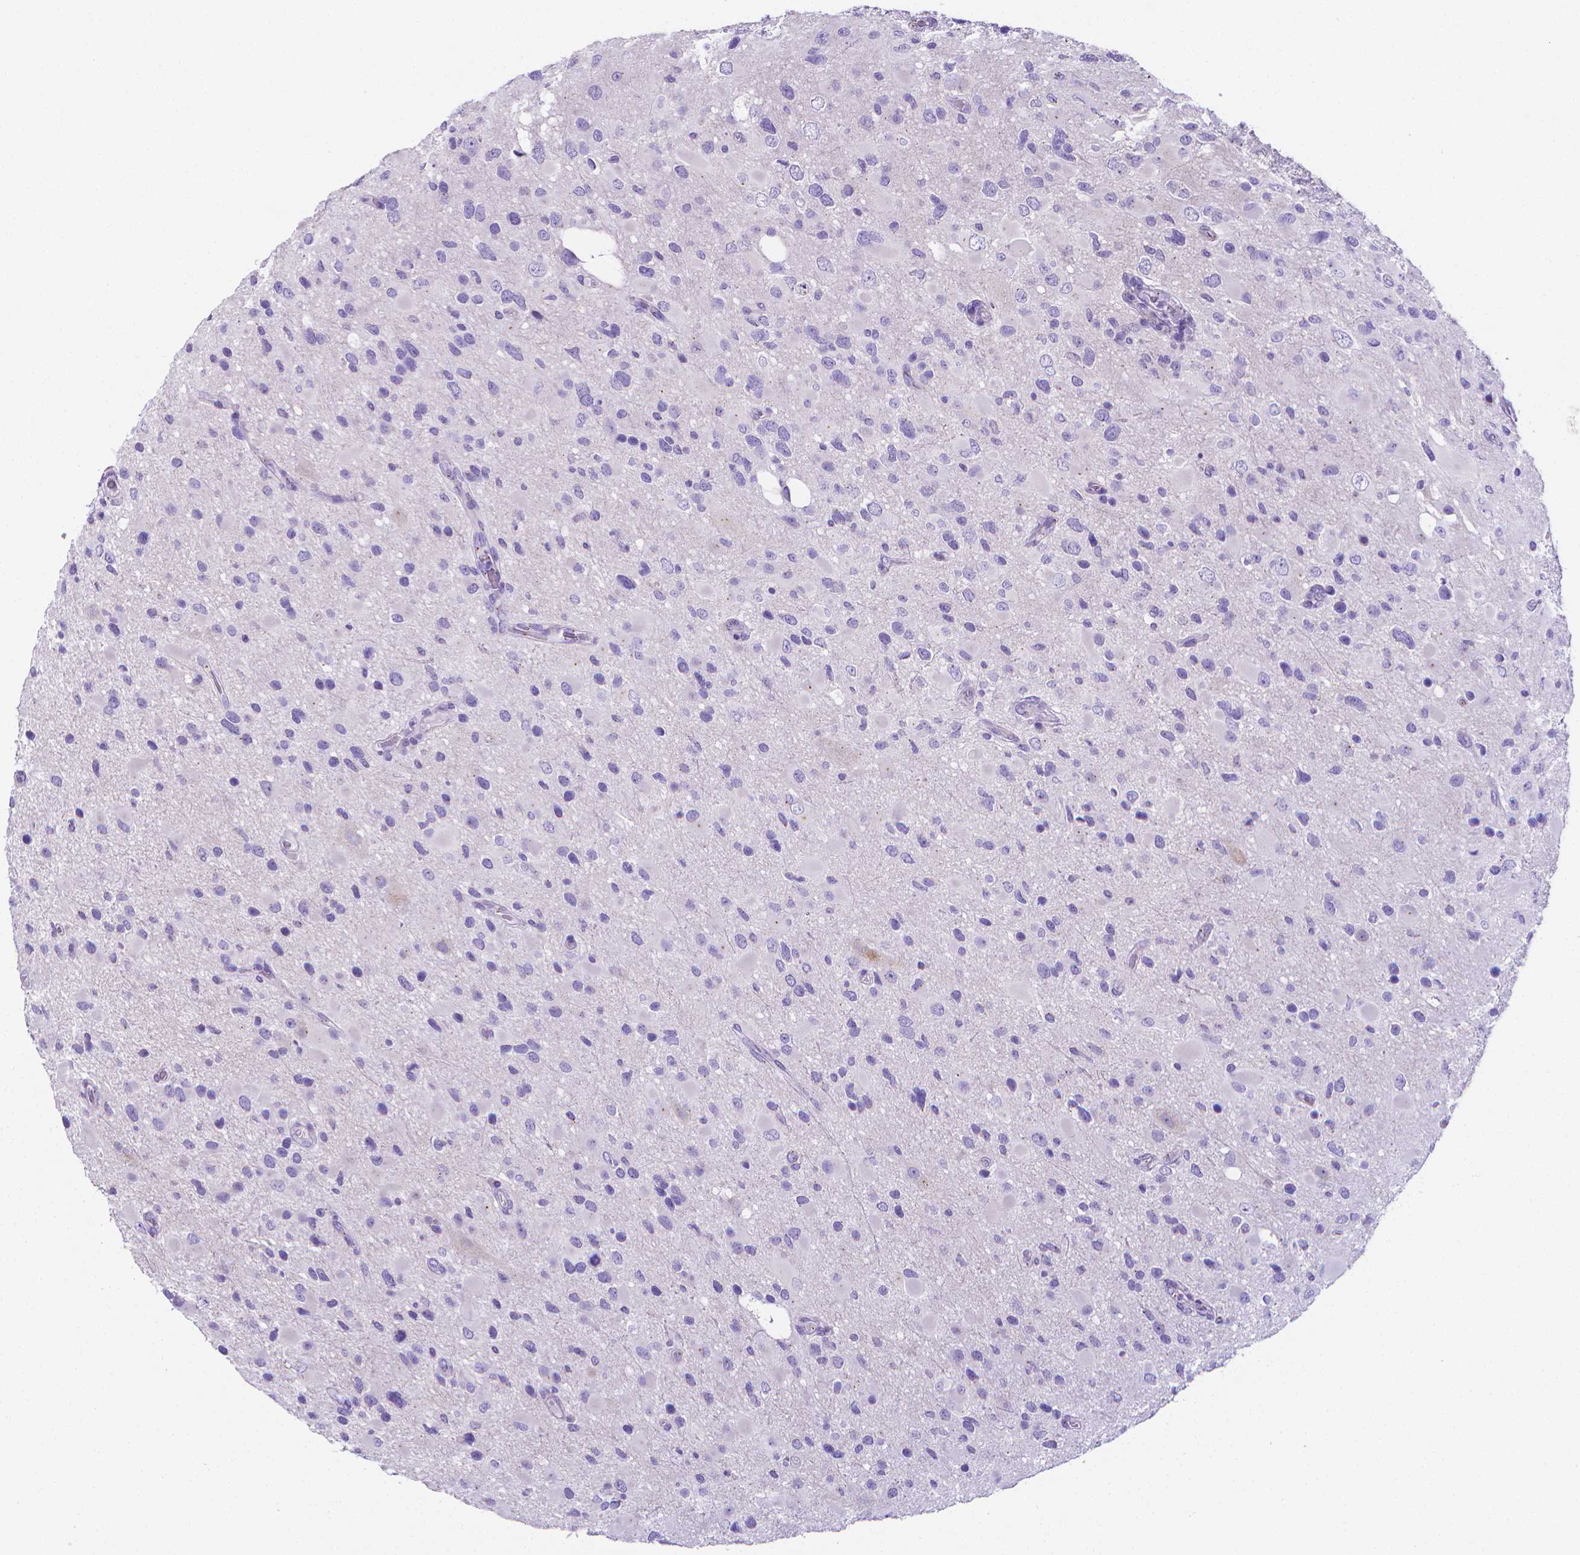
{"staining": {"intensity": "negative", "quantity": "none", "location": "none"}, "tissue": "glioma", "cell_type": "Tumor cells", "image_type": "cancer", "snomed": [{"axis": "morphology", "description": "Glioma, malignant, Low grade"}, {"axis": "topography", "description": "Brain"}], "caption": "Malignant low-grade glioma was stained to show a protein in brown. There is no significant expression in tumor cells.", "gene": "LRRC73", "patient": {"sex": "female", "age": 32}}